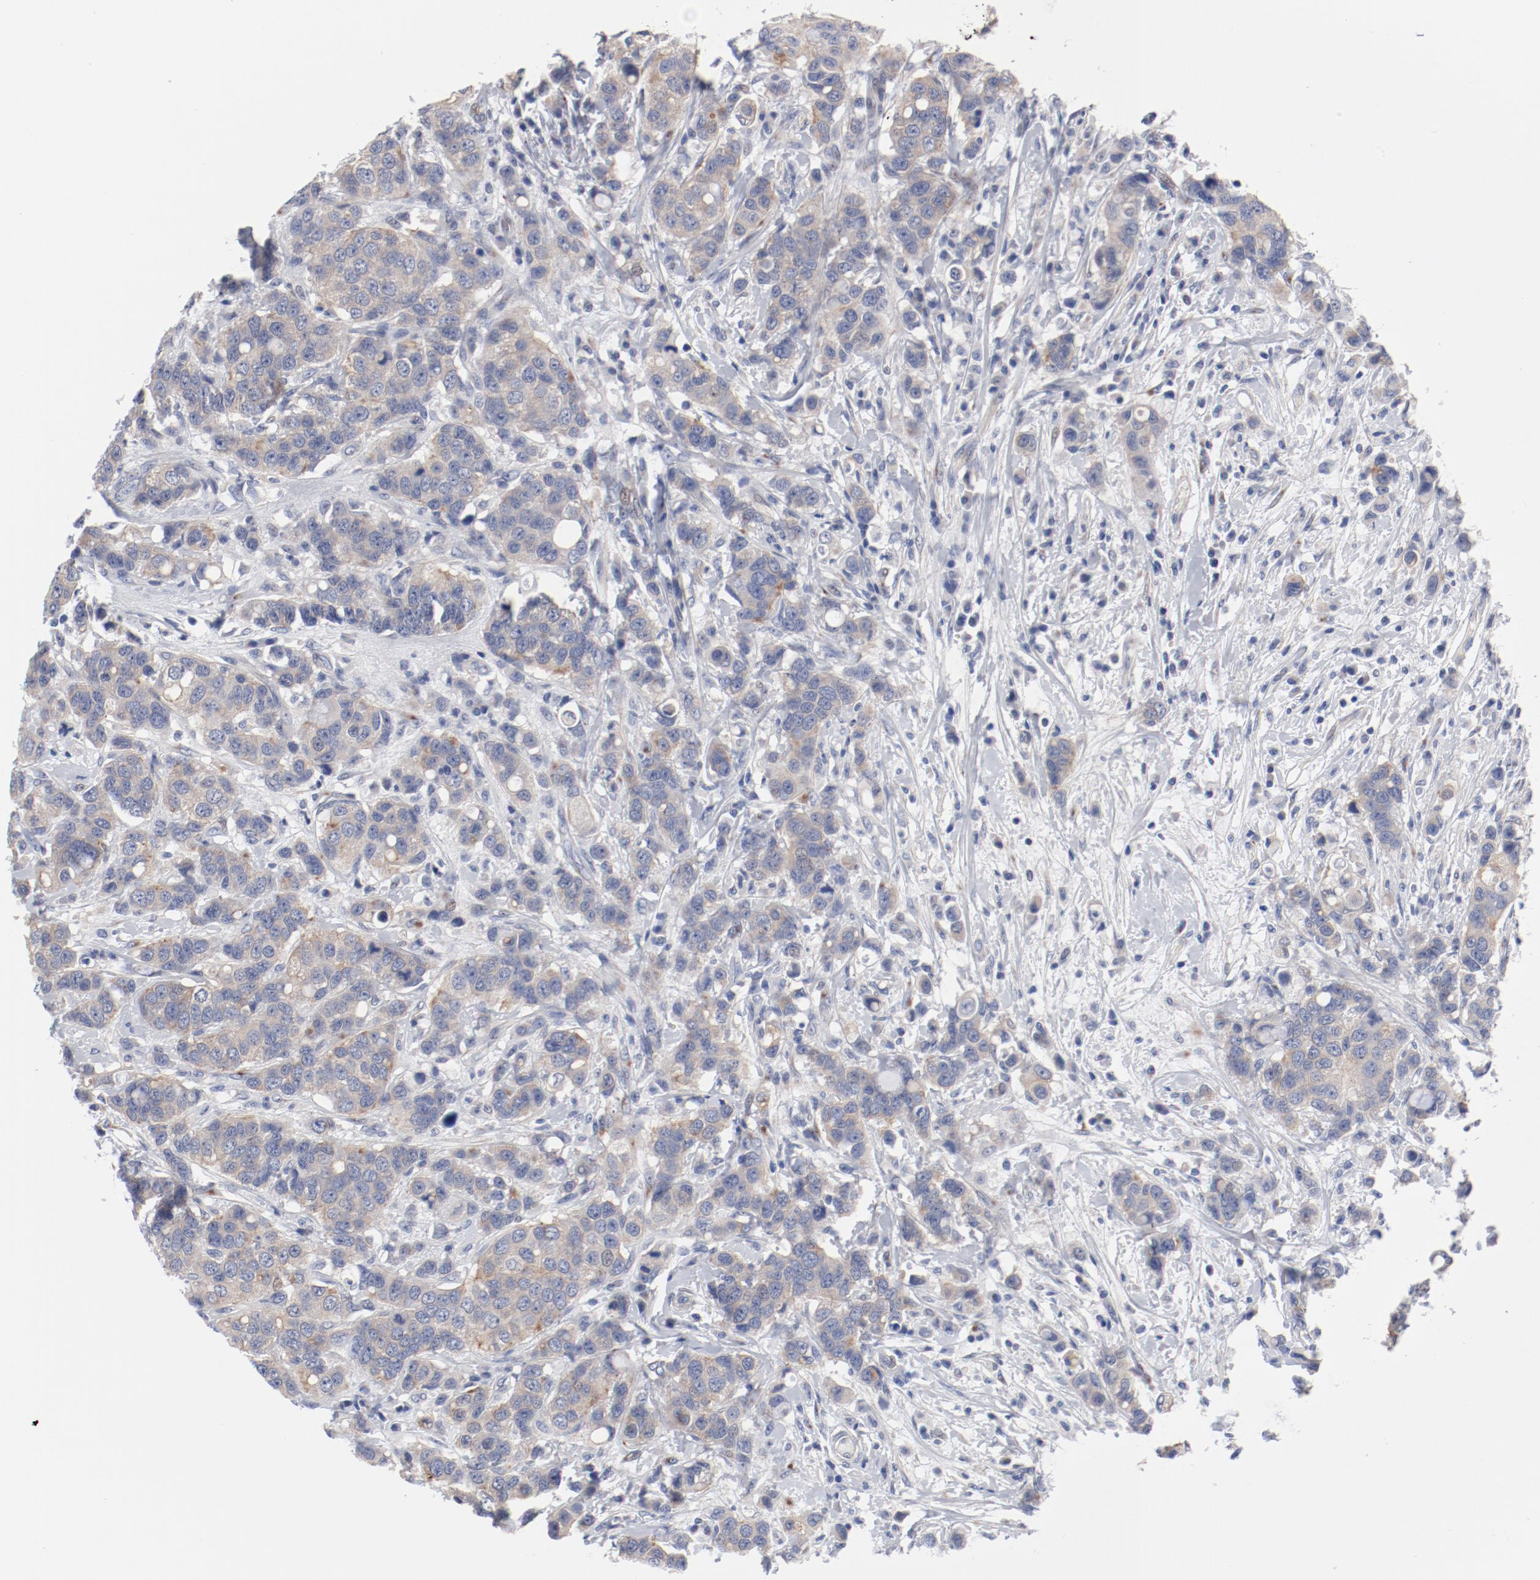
{"staining": {"intensity": "weak", "quantity": ">75%", "location": "cytoplasmic/membranous"}, "tissue": "breast cancer", "cell_type": "Tumor cells", "image_type": "cancer", "snomed": [{"axis": "morphology", "description": "Duct carcinoma"}, {"axis": "topography", "description": "Breast"}], "caption": "Immunohistochemistry (IHC) of human invasive ductal carcinoma (breast) displays low levels of weak cytoplasmic/membranous positivity in approximately >75% of tumor cells.", "gene": "GPR143", "patient": {"sex": "female", "age": 27}}